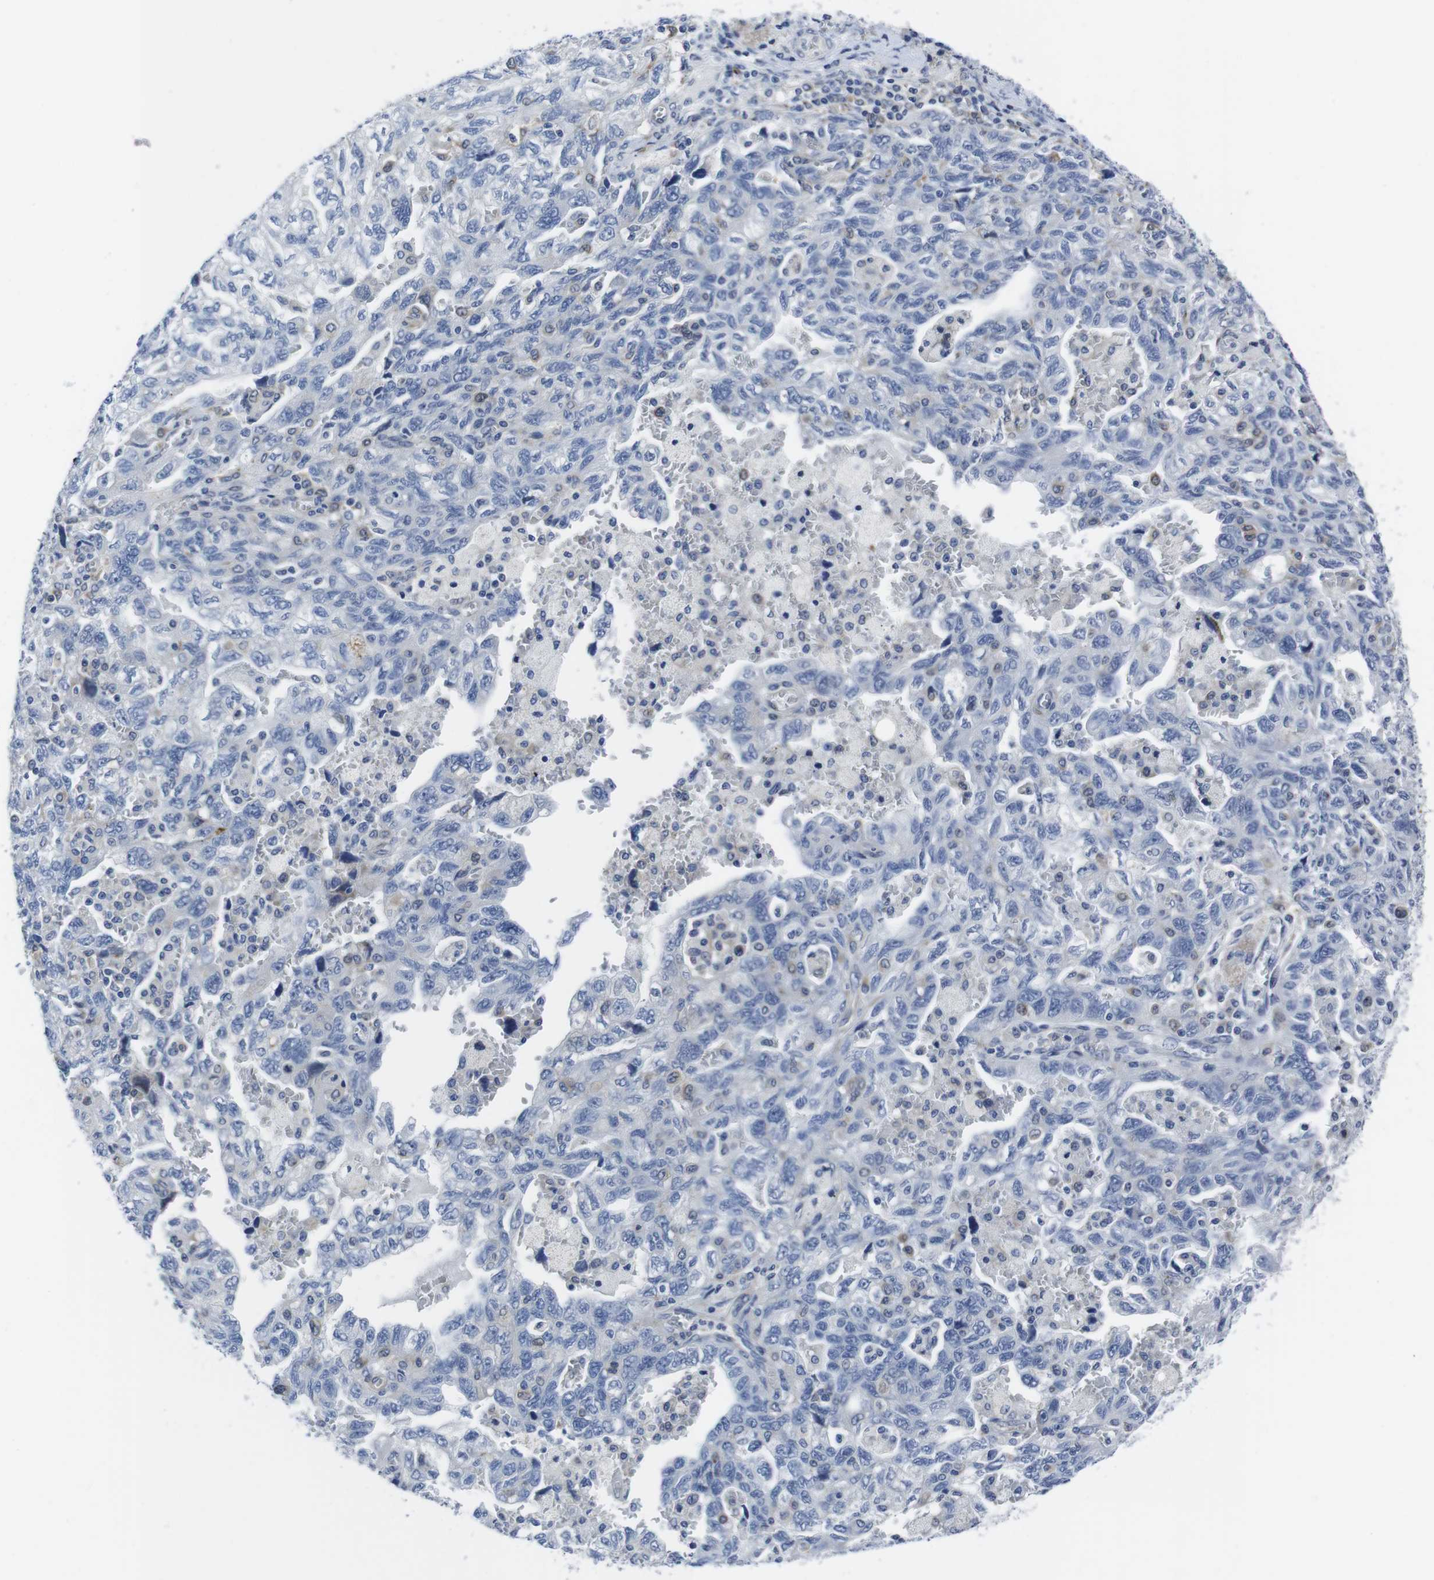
{"staining": {"intensity": "negative", "quantity": "none", "location": "none"}, "tissue": "ovarian cancer", "cell_type": "Tumor cells", "image_type": "cancer", "snomed": [{"axis": "morphology", "description": "Carcinoma, NOS"}, {"axis": "morphology", "description": "Cystadenocarcinoma, serous, NOS"}, {"axis": "topography", "description": "Ovary"}], "caption": "Image shows no protein expression in tumor cells of carcinoma (ovarian) tissue.", "gene": "EIF4A1", "patient": {"sex": "female", "age": 69}}